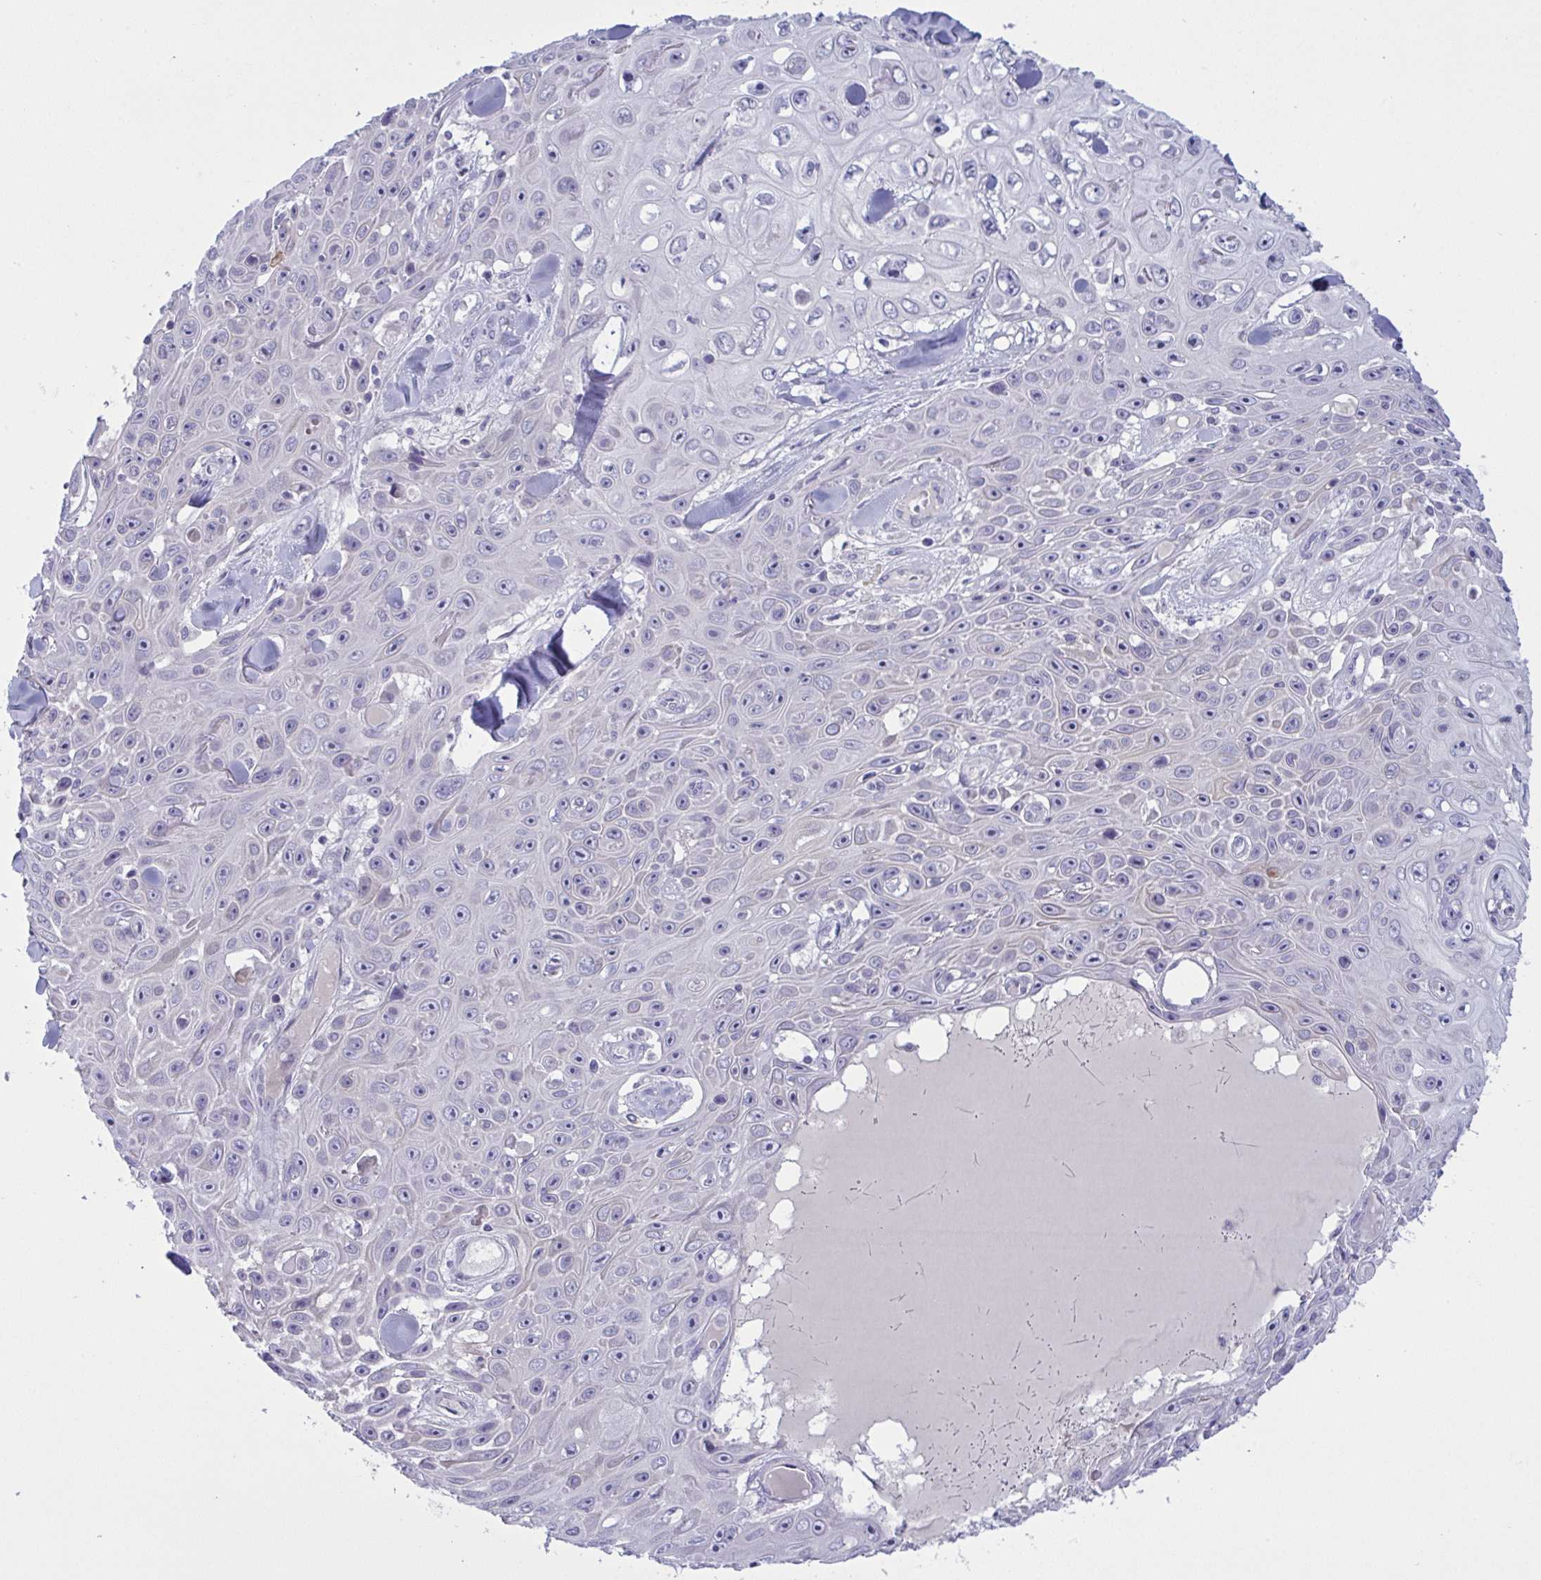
{"staining": {"intensity": "negative", "quantity": "none", "location": "none"}, "tissue": "skin cancer", "cell_type": "Tumor cells", "image_type": "cancer", "snomed": [{"axis": "morphology", "description": "Squamous cell carcinoma, NOS"}, {"axis": "topography", "description": "Skin"}], "caption": "A high-resolution micrograph shows immunohistochemistry staining of skin squamous cell carcinoma, which displays no significant expression in tumor cells.", "gene": "TENT5D", "patient": {"sex": "male", "age": 82}}